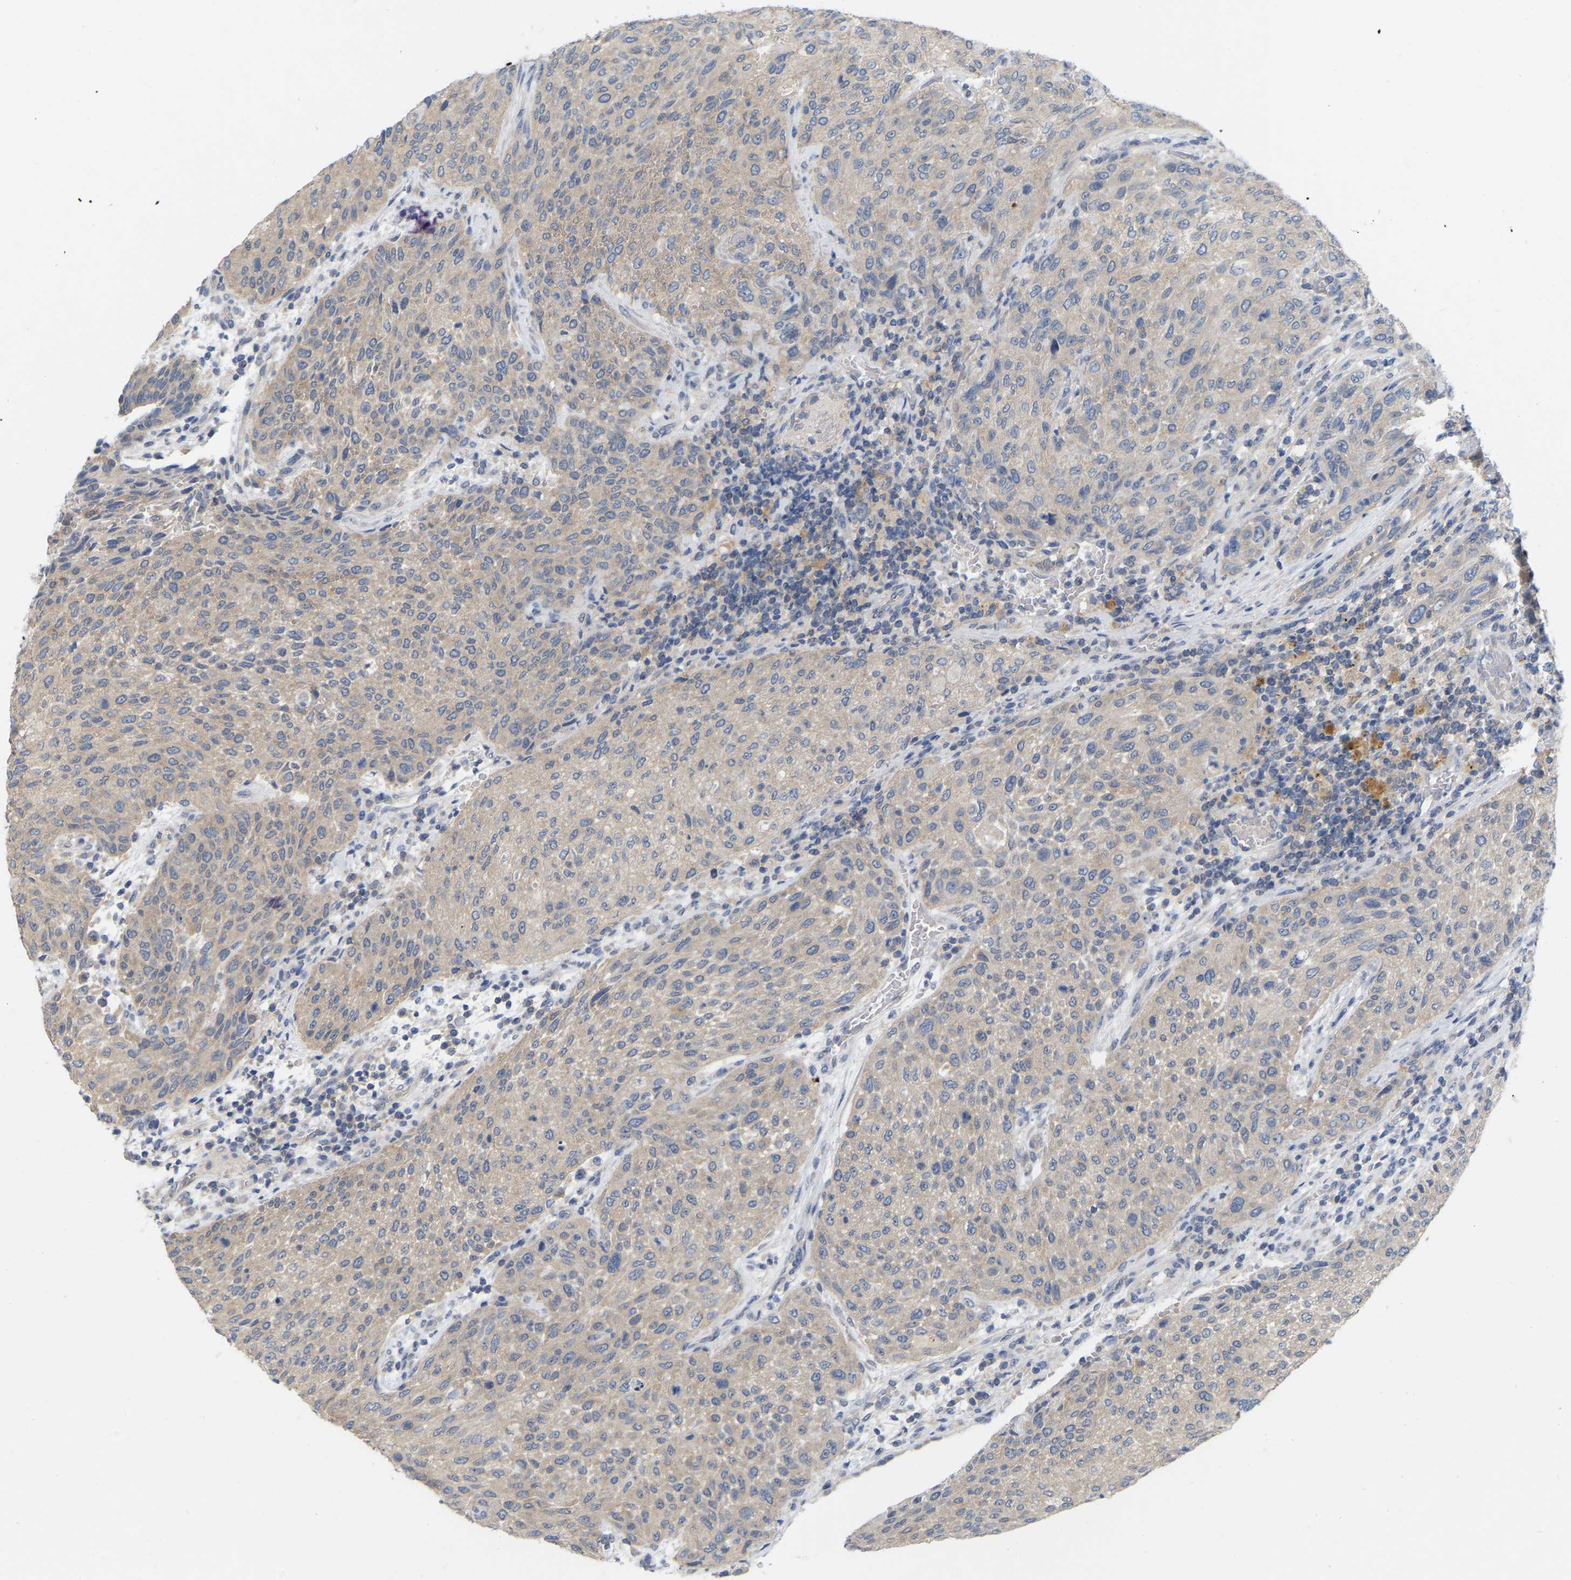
{"staining": {"intensity": "weak", "quantity": ">75%", "location": "cytoplasmic/membranous"}, "tissue": "urothelial cancer", "cell_type": "Tumor cells", "image_type": "cancer", "snomed": [{"axis": "morphology", "description": "Urothelial carcinoma, Low grade"}, {"axis": "morphology", "description": "Urothelial carcinoma, High grade"}, {"axis": "topography", "description": "Urinary bladder"}], "caption": "Immunohistochemistry micrograph of human urothelial cancer stained for a protein (brown), which reveals low levels of weak cytoplasmic/membranous positivity in approximately >75% of tumor cells.", "gene": "WIPI2", "patient": {"sex": "male", "age": 35}}